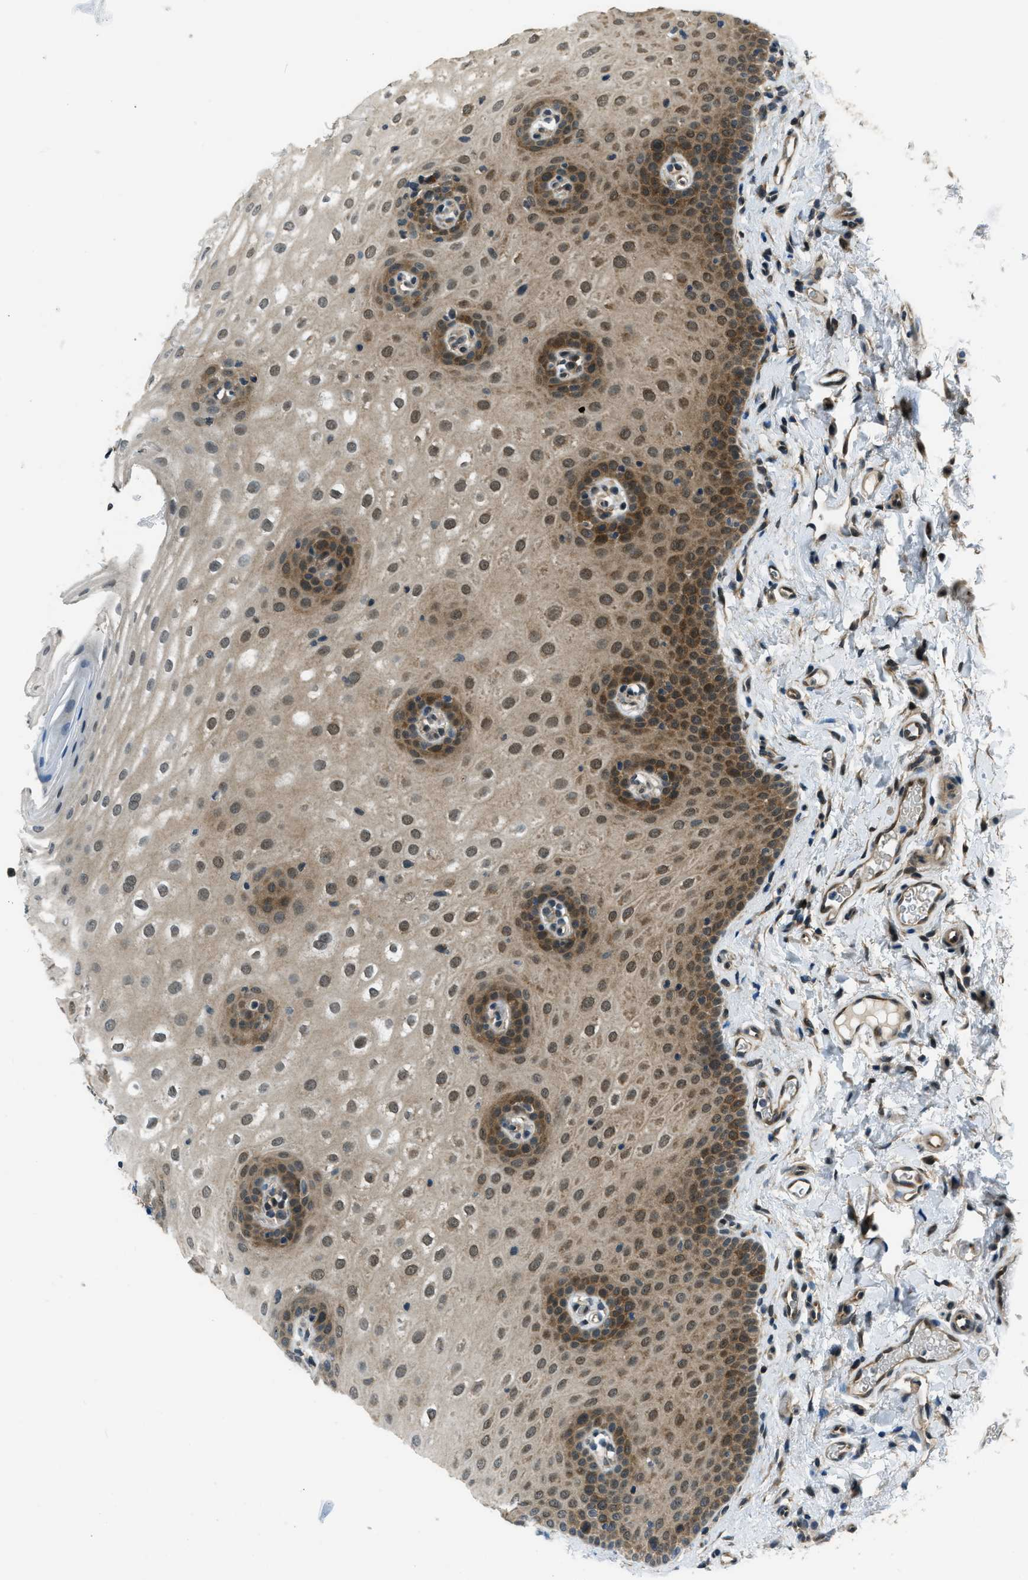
{"staining": {"intensity": "moderate", "quantity": "25%-75%", "location": "cytoplasmic/membranous,nuclear"}, "tissue": "oral mucosa", "cell_type": "Squamous epithelial cells", "image_type": "normal", "snomed": [{"axis": "morphology", "description": "Normal tissue, NOS"}, {"axis": "topography", "description": "Skin"}, {"axis": "topography", "description": "Oral tissue"}], "caption": "Protein expression analysis of unremarkable human oral mucosa reveals moderate cytoplasmic/membranous,nuclear staining in approximately 25%-75% of squamous epithelial cells.", "gene": "NUDCD3", "patient": {"sex": "male", "age": 84}}